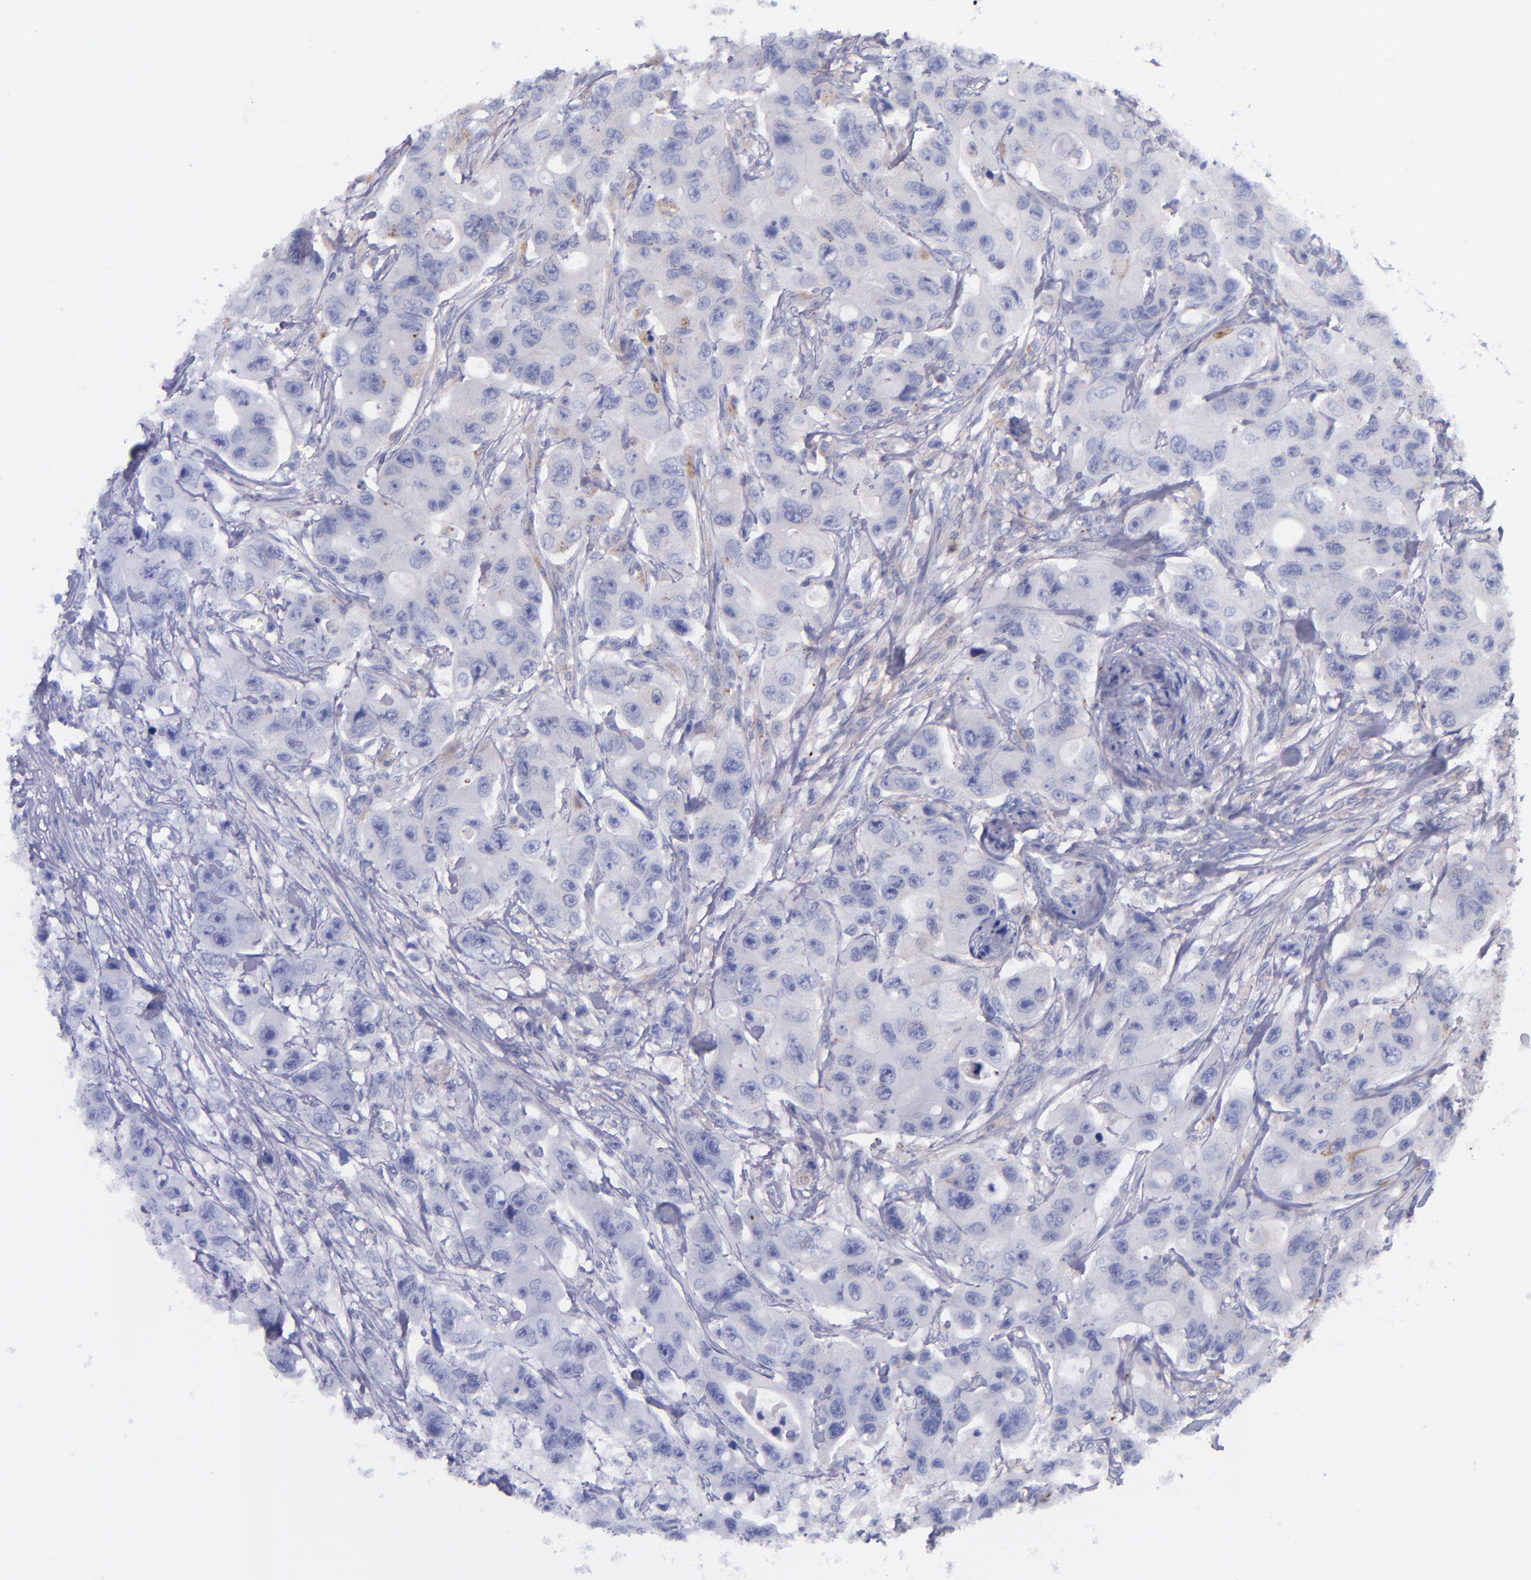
{"staining": {"intensity": "negative", "quantity": "none", "location": "none"}, "tissue": "colorectal cancer", "cell_type": "Tumor cells", "image_type": "cancer", "snomed": [{"axis": "morphology", "description": "Adenocarcinoma, NOS"}, {"axis": "topography", "description": "Colon"}], "caption": "The immunohistochemistry (IHC) image has no significant staining in tumor cells of adenocarcinoma (colorectal) tissue.", "gene": "IVL", "patient": {"sex": "female", "age": 46}}